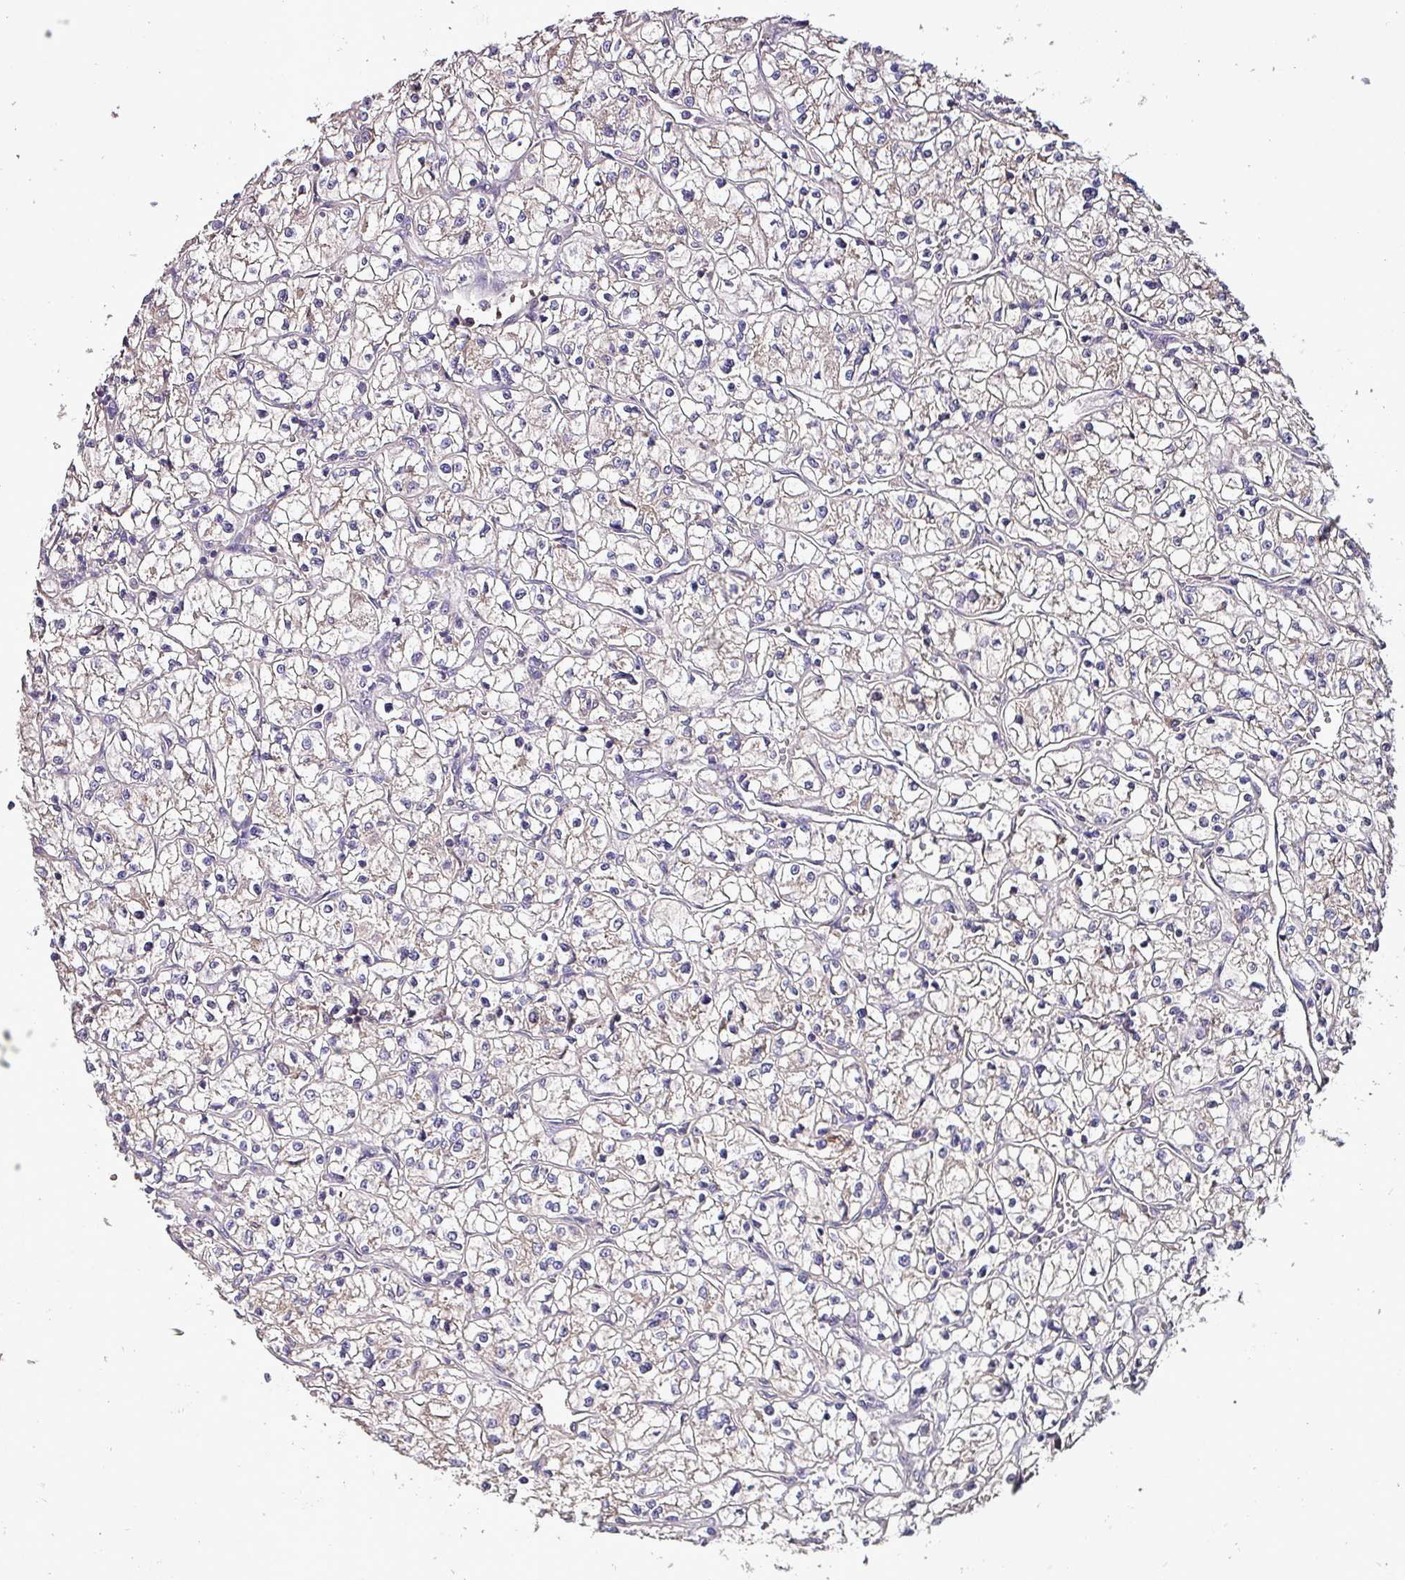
{"staining": {"intensity": "negative", "quantity": "none", "location": "none"}, "tissue": "renal cancer", "cell_type": "Tumor cells", "image_type": "cancer", "snomed": [{"axis": "morphology", "description": "Adenocarcinoma, NOS"}, {"axis": "topography", "description": "Kidney"}], "caption": "Tumor cells are negative for protein expression in human renal cancer.", "gene": "PAFAH1B2", "patient": {"sex": "female", "age": 64}}